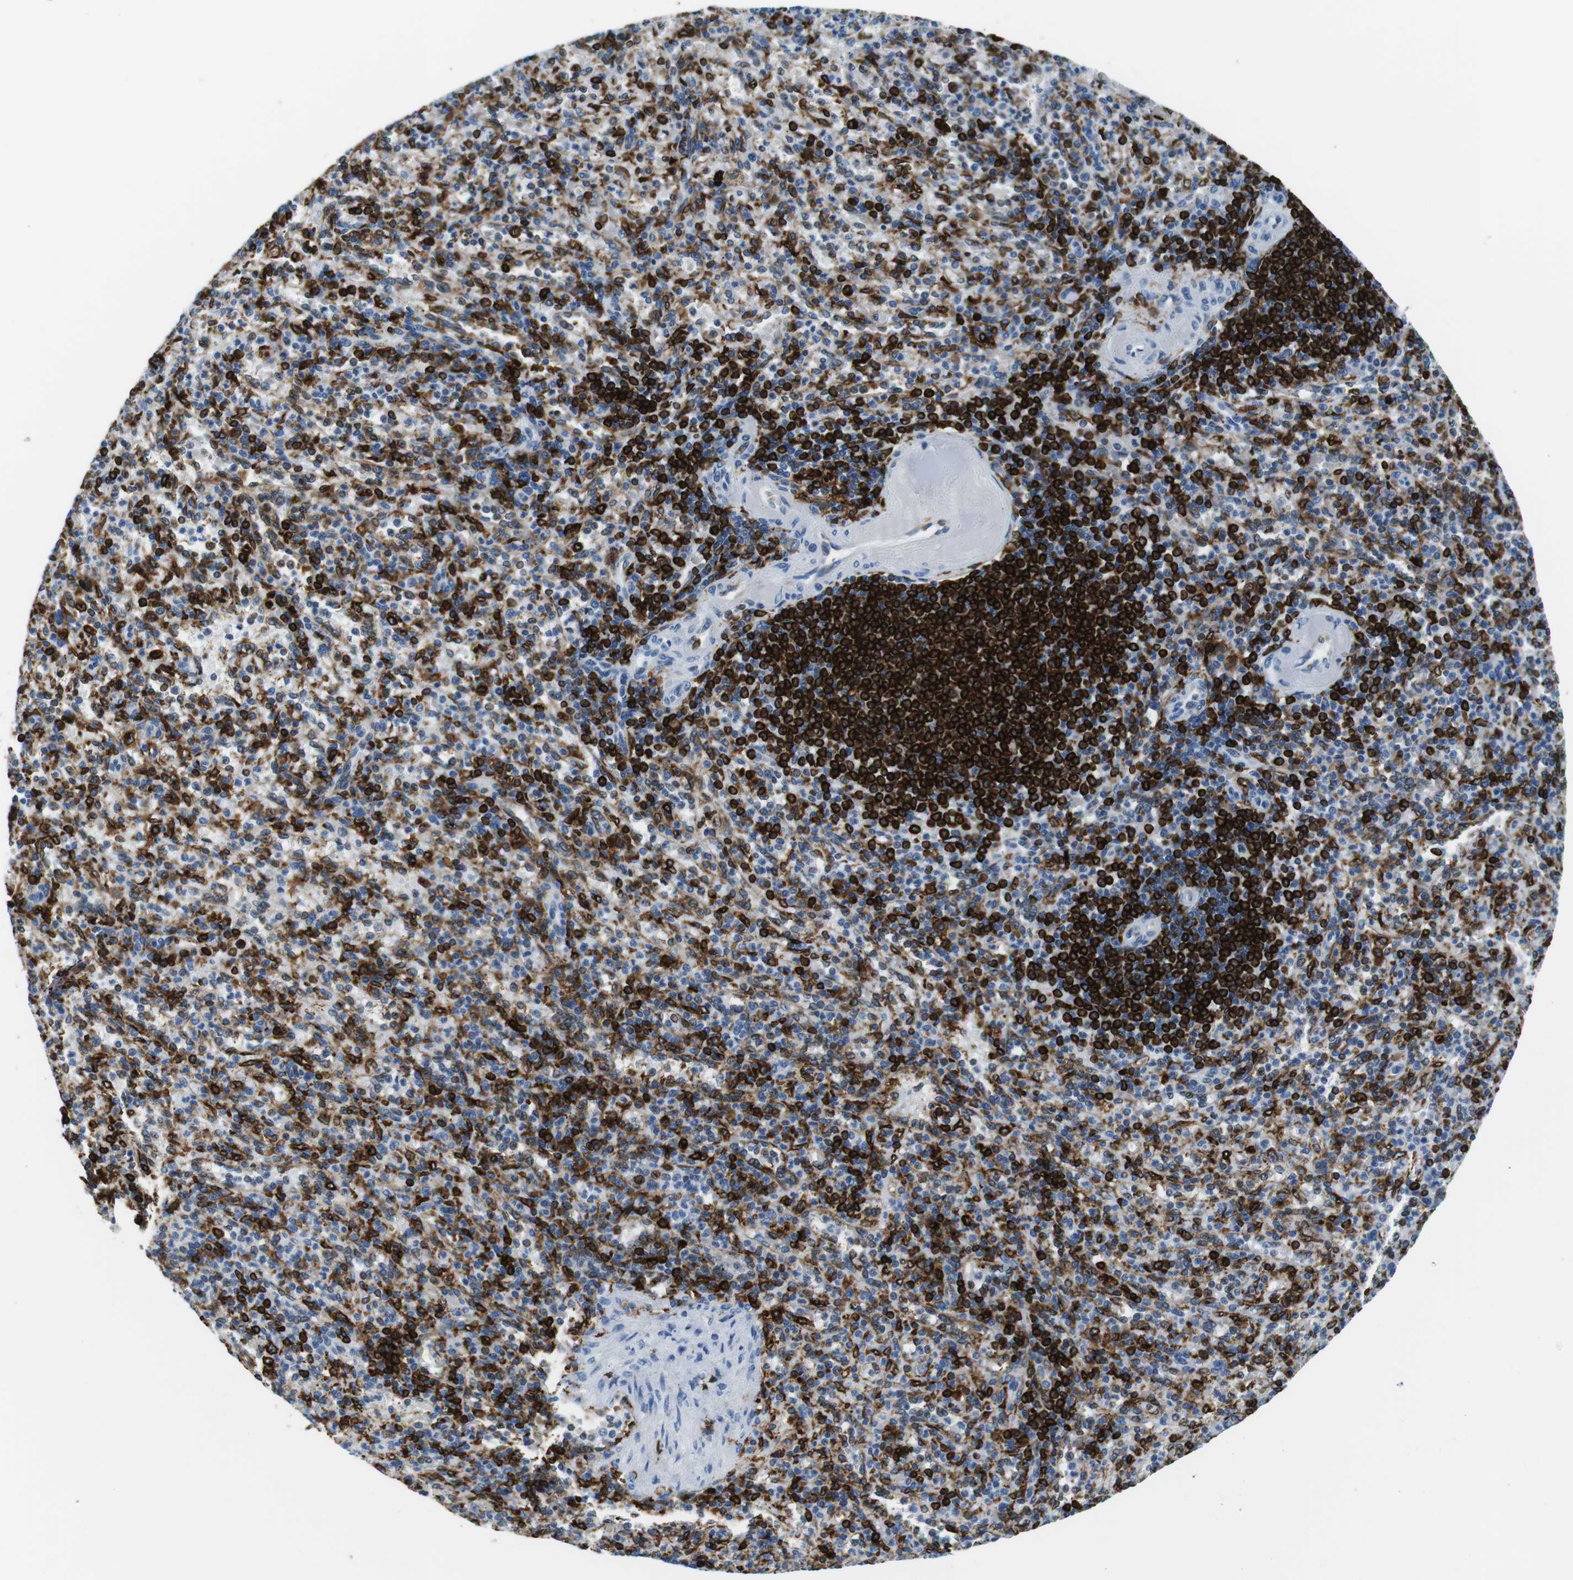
{"staining": {"intensity": "strong", "quantity": "<25%", "location": "cytoplasmic/membranous"}, "tissue": "spleen", "cell_type": "Cells in red pulp", "image_type": "normal", "snomed": [{"axis": "morphology", "description": "Normal tissue, NOS"}, {"axis": "topography", "description": "Spleen"}], "caption": "This is a photomicrograph of IHC staining of benign spleen, which shows strong expression in the cytoplasmic/membranous of cells in red pulp.", "gene": "CIITA", "patient": {"sex": "female", "age": 74}}